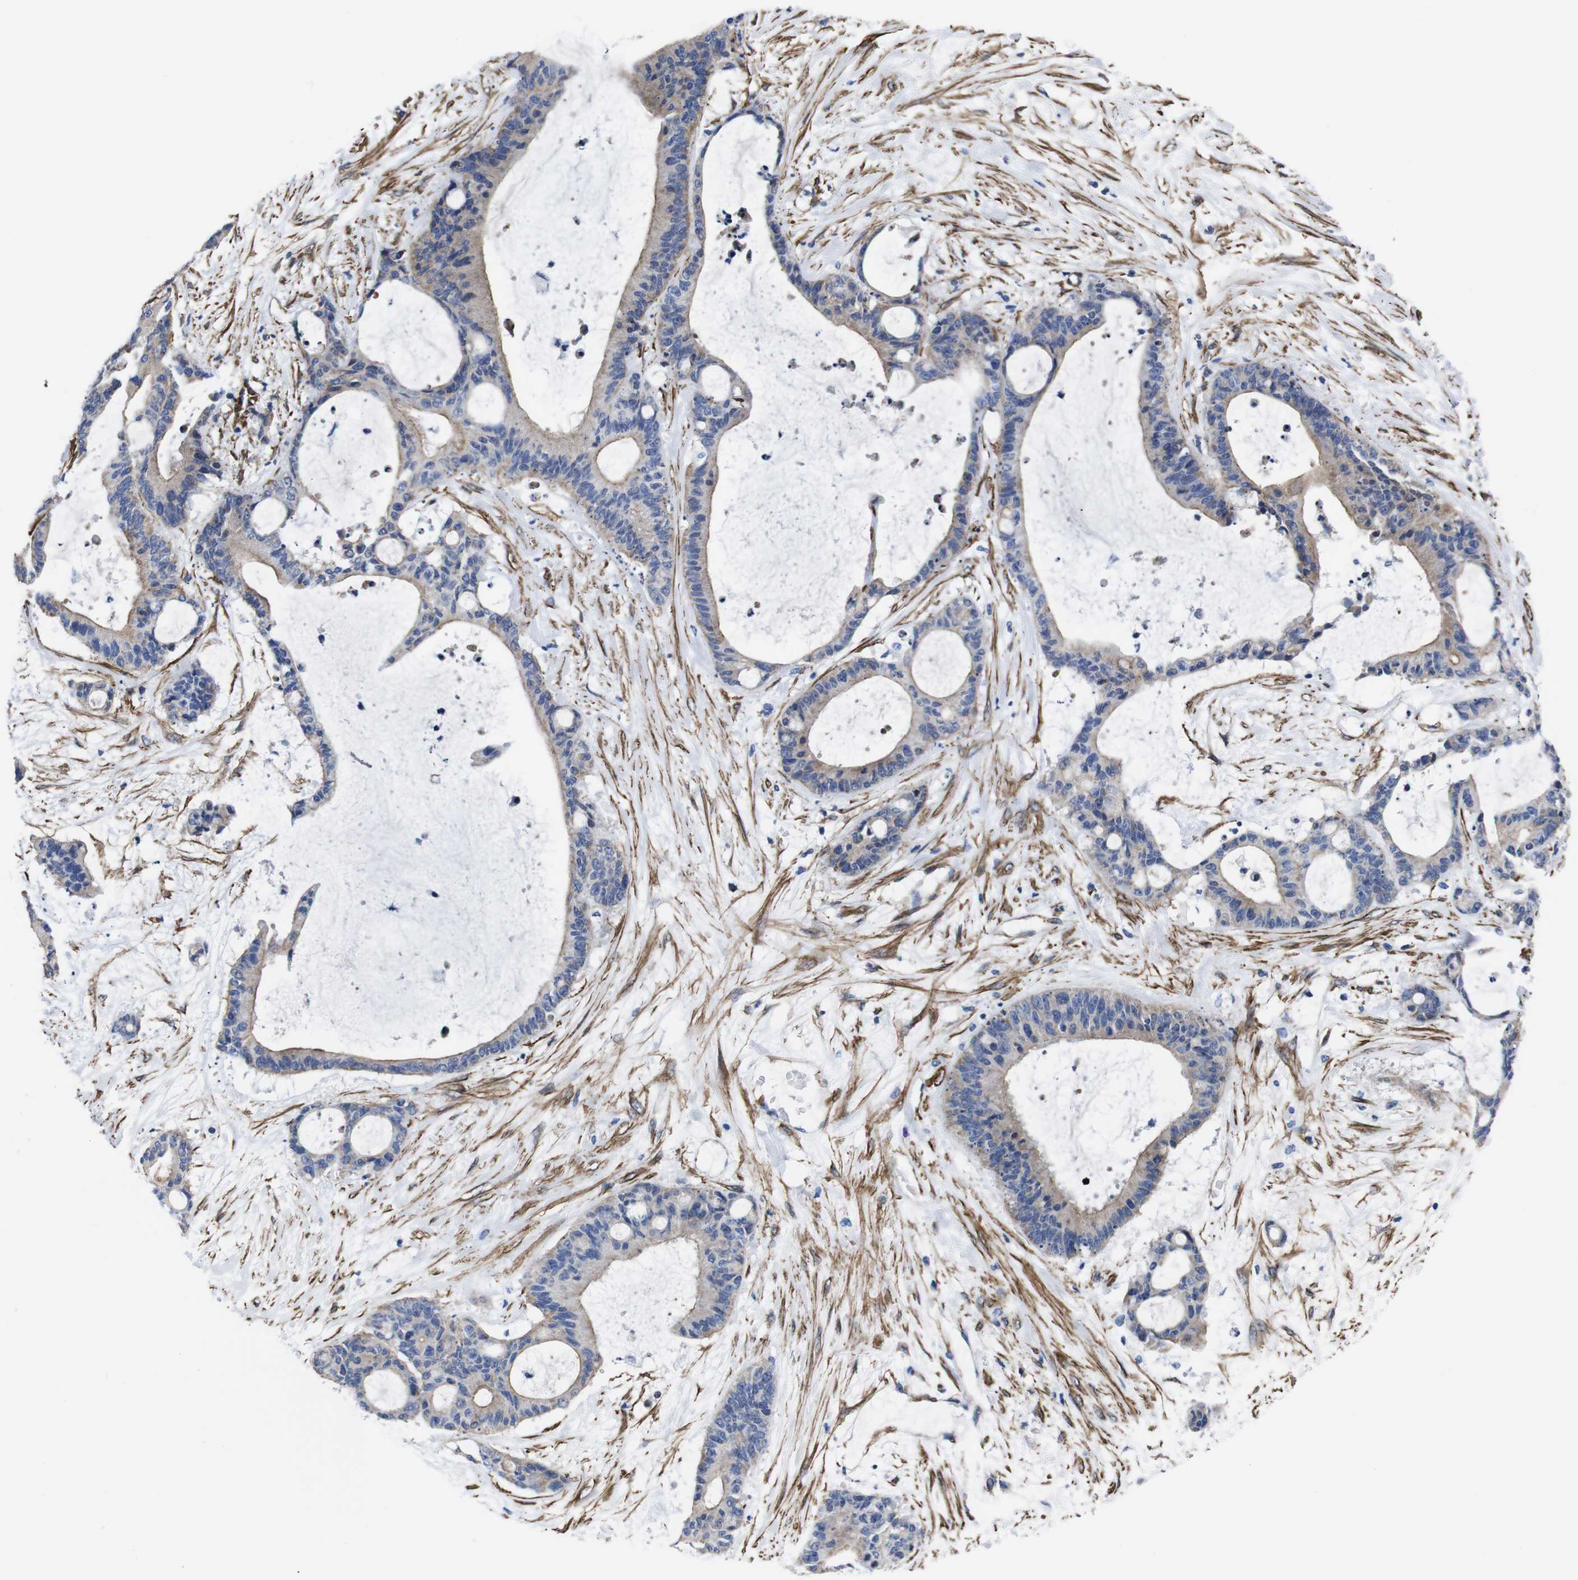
{"staining": {"intensity": "weak", "quantity": ">75%", "location": "cytoplasmic/membranous"}, "tissue": "liver cancer", "cell_type": "Tumor cells", "image_type": "cancer", "snomed": [{"axis": "morphology", "description": "Cholangiocarcinoma"}, {"axis": "topography", "description": "Liver"}], "caption": "IHC (DAB) staining of human liver cholangiocarcinoma exhibits weak cytoplasmic/membranous protein expression in about >75% of tumor cells. The staining is performed using DAB brown chromogen to label protein expression. The nuclei are counter-stained blue using hematoxylin.", "gene": "WNT10A", "patient": {"sex": "female", "age": 73}}